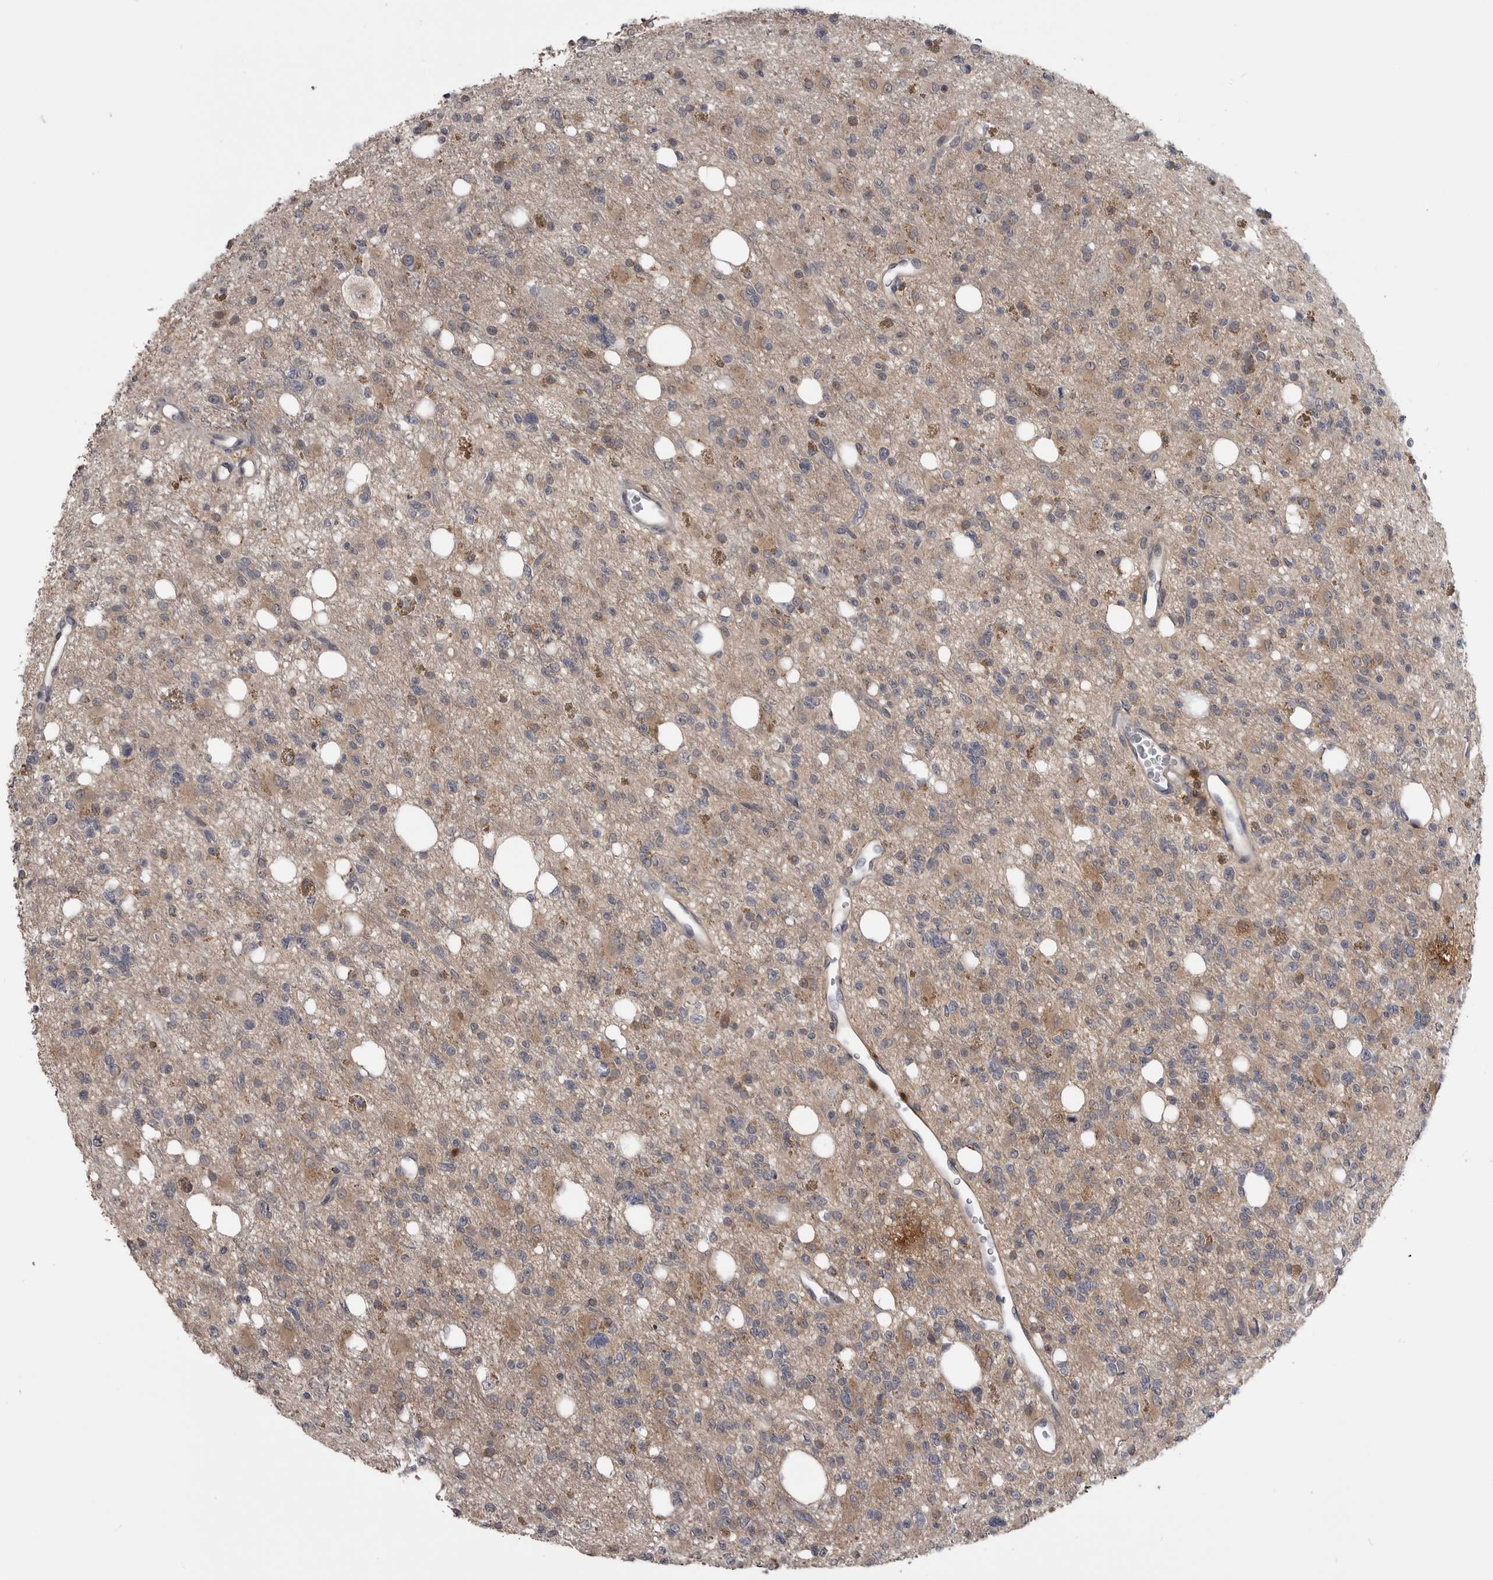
{"staining": {"intensity": "moderate", "quantity": "<25%", "location": "cytoplasmic/membranous"}, "tissue": "glioma", "cell_type": "Tumor cells", "image_type": "cancer", "snomed": [{"axis": "morphology", "description": "Glioma, malignant, High grade"}, {"axis": "topography", "description": "Brain"}], "caption": "Moderate cytoplasmic/membranous protein positivity is appreciated in approximately <25% of tumor cells in glioma. The protein is stained brown, and the nuclei are stained in blue (DAB (3,3'-diaminobenzidine) IHC with brightfield microscopy, high magnification).", "gene": "MAPK13", "patient": {"sex": "female", "age": 62}}